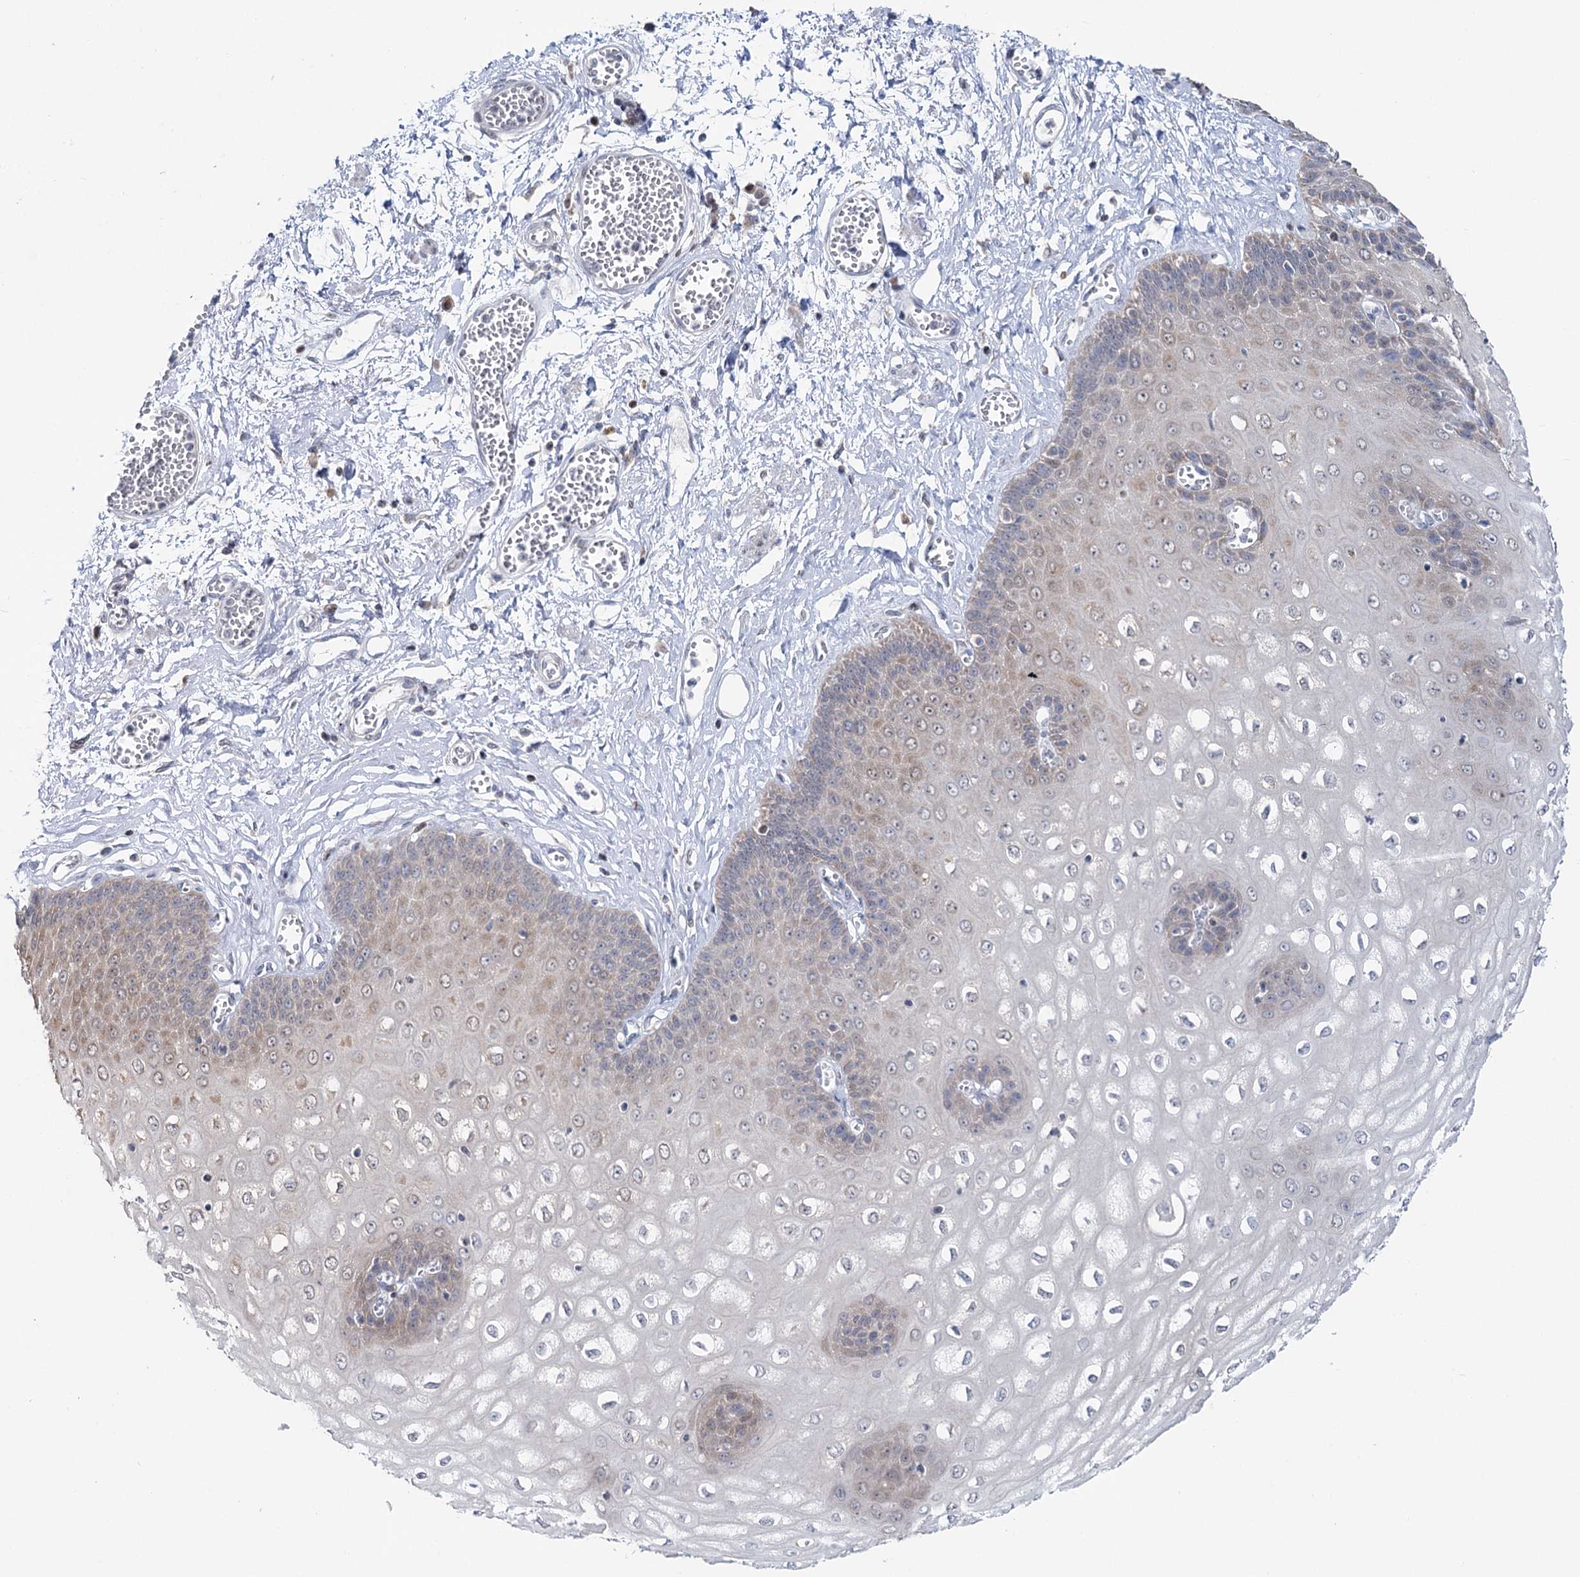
{"staining": {"intensity": "weak", "quantity": "<25%", "location": "cytoplasmic/membranous"}, "tissue": "esophagus", "cell_type": "Squamous epithelial cells", "image_type": "normal", "snomed": [{"axis": "morphology", "description": "Normal tissue, NOS"}, {"axis": "topography", "description": "Esophagus"}], "caption": "Squamous epithelial cells show no significant protein staining in benign esophagus. The staining was performed using DAB (3,3'-diaminobenzidine) to visualize the protein expression in brown, while the nuclei were stained in blue with hematoxylin (Magnification: 20x).", "gene": "PTGR1", "patient": {"sex": "male", "age": 60}}